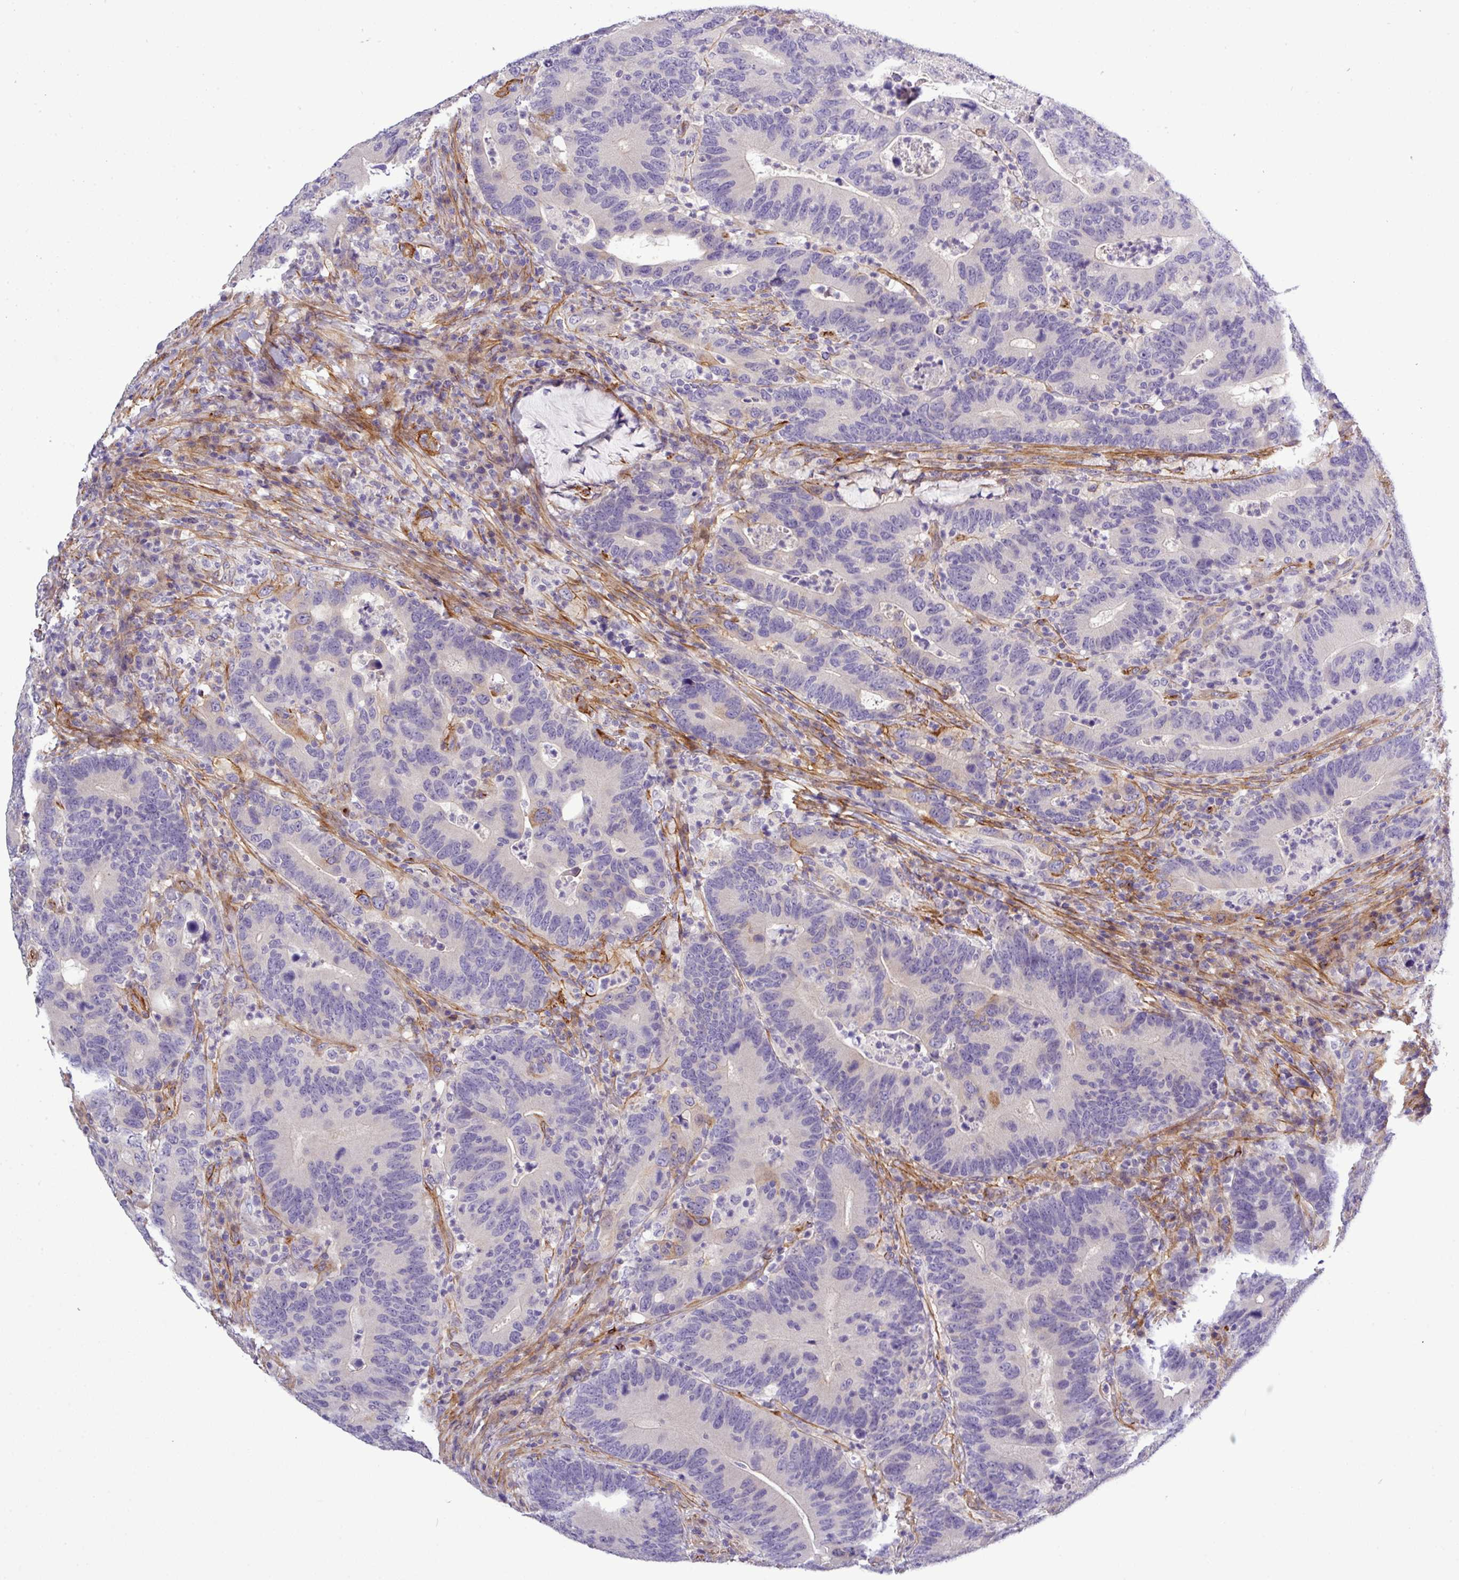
{"staining": {"intensity": "negative", "quantity": "none", "location": "none"}, "tissue": "colorectal cancer", "cell_type": "Tumor cells", "image_type": "cancer", "snomed": [{"axis": "morphology", "description": "Adenocarcinoma, NOS"}, {"axis": "topography", "description": "Colon"}], "caption": "The immunohistochemistry micrograph has no significant expression in tumor cells of adenocarcinoma (colorectal) tissue.", "gene": "PARD6A", "patient": {"sex": "female", "age": 66}}